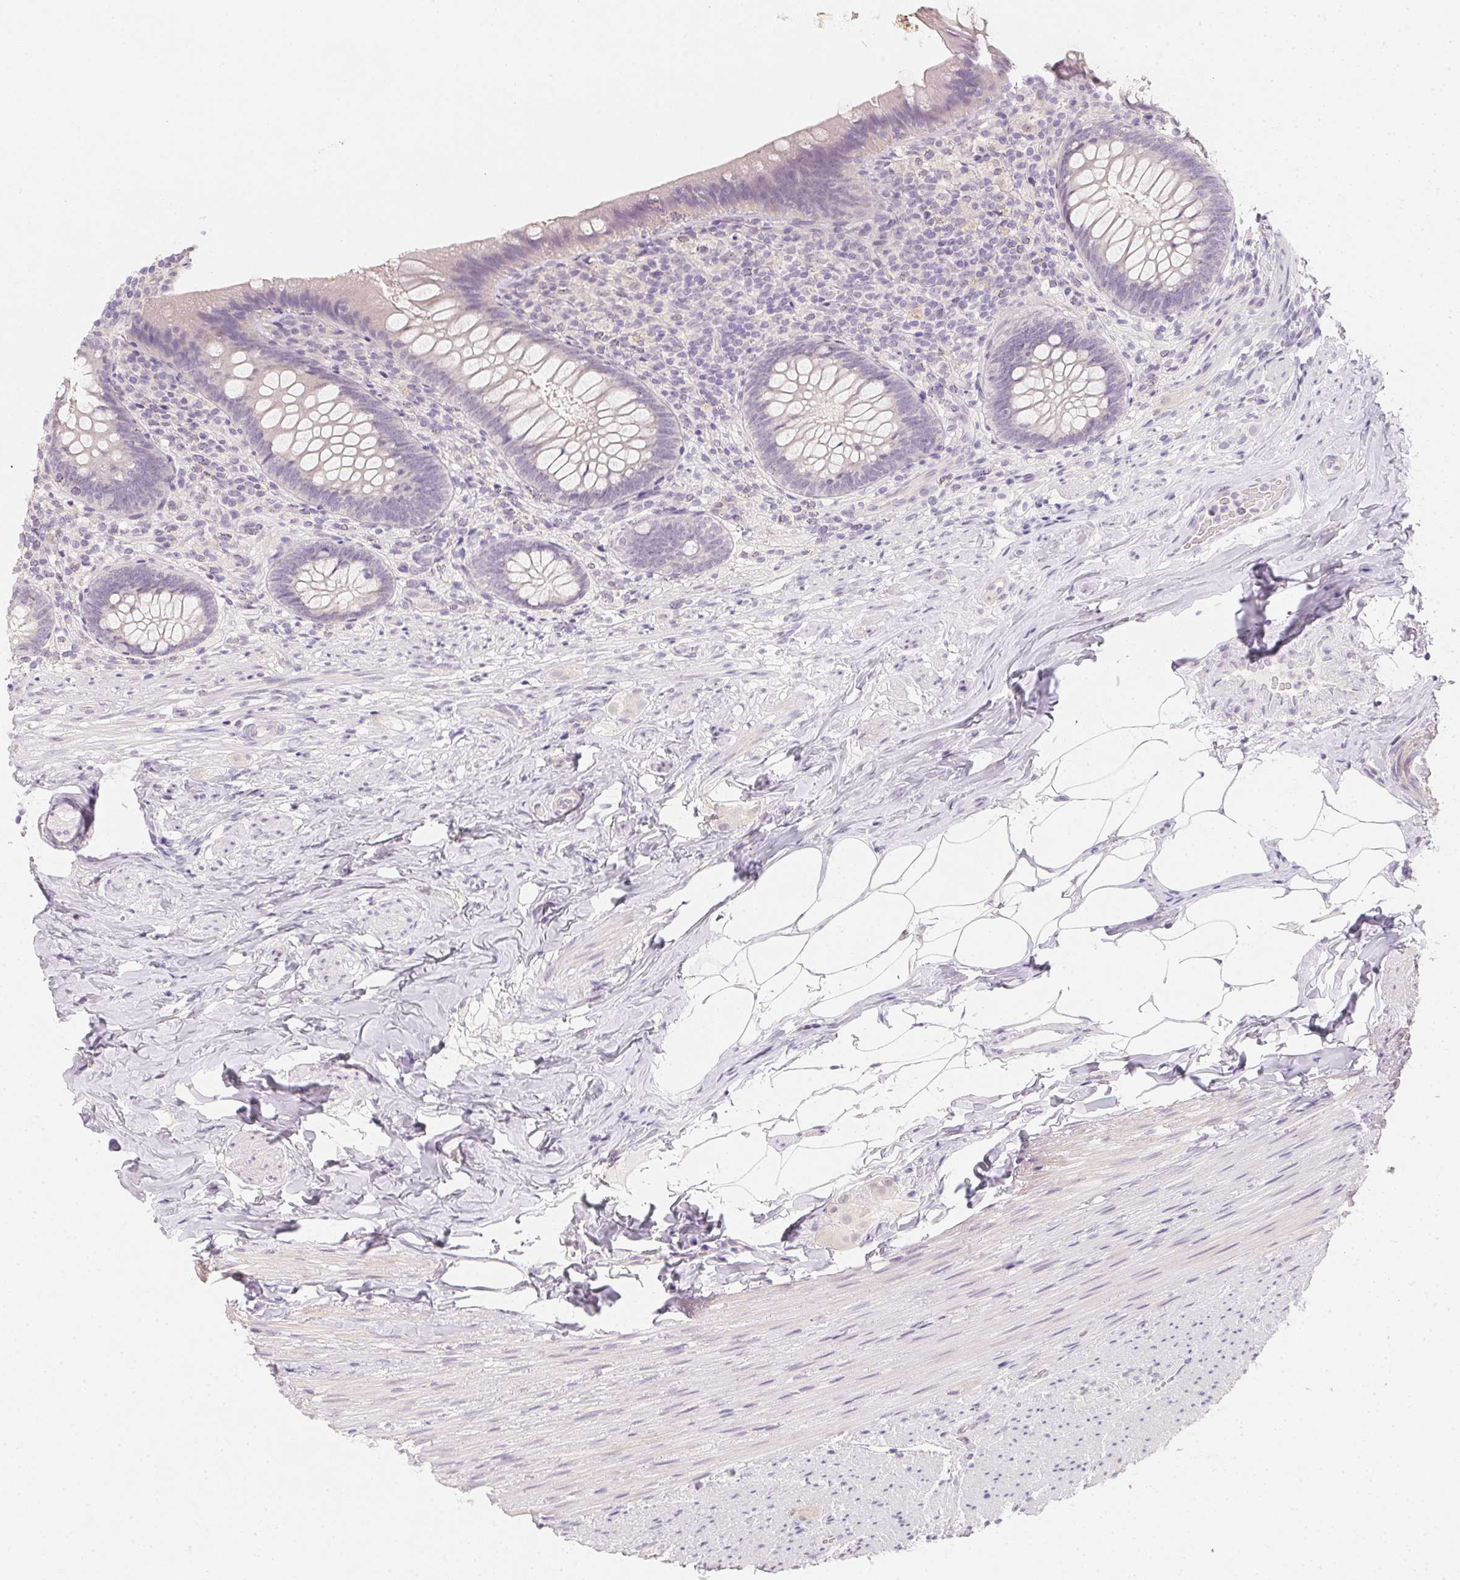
{"staining": {"intensity": "negative", "quantity": "none", "location": "none"}, "tissue": "appendix", "cell_type": "Glandular cells", "image_type": "normal", "snomed": [{"axis": "morphology", "description": "Normal tissue, NOS"}, {"axis": "topography", "description": "Appendix"}], "caption": "Immunohistochemical staining of benign human appendix displays no significant positivity in glandular cells. (DAB IHC visualized using brightfield microscopy, high magnification).", "gene": "ZBBX", "patient": {"sex": "male", "age": 47}}